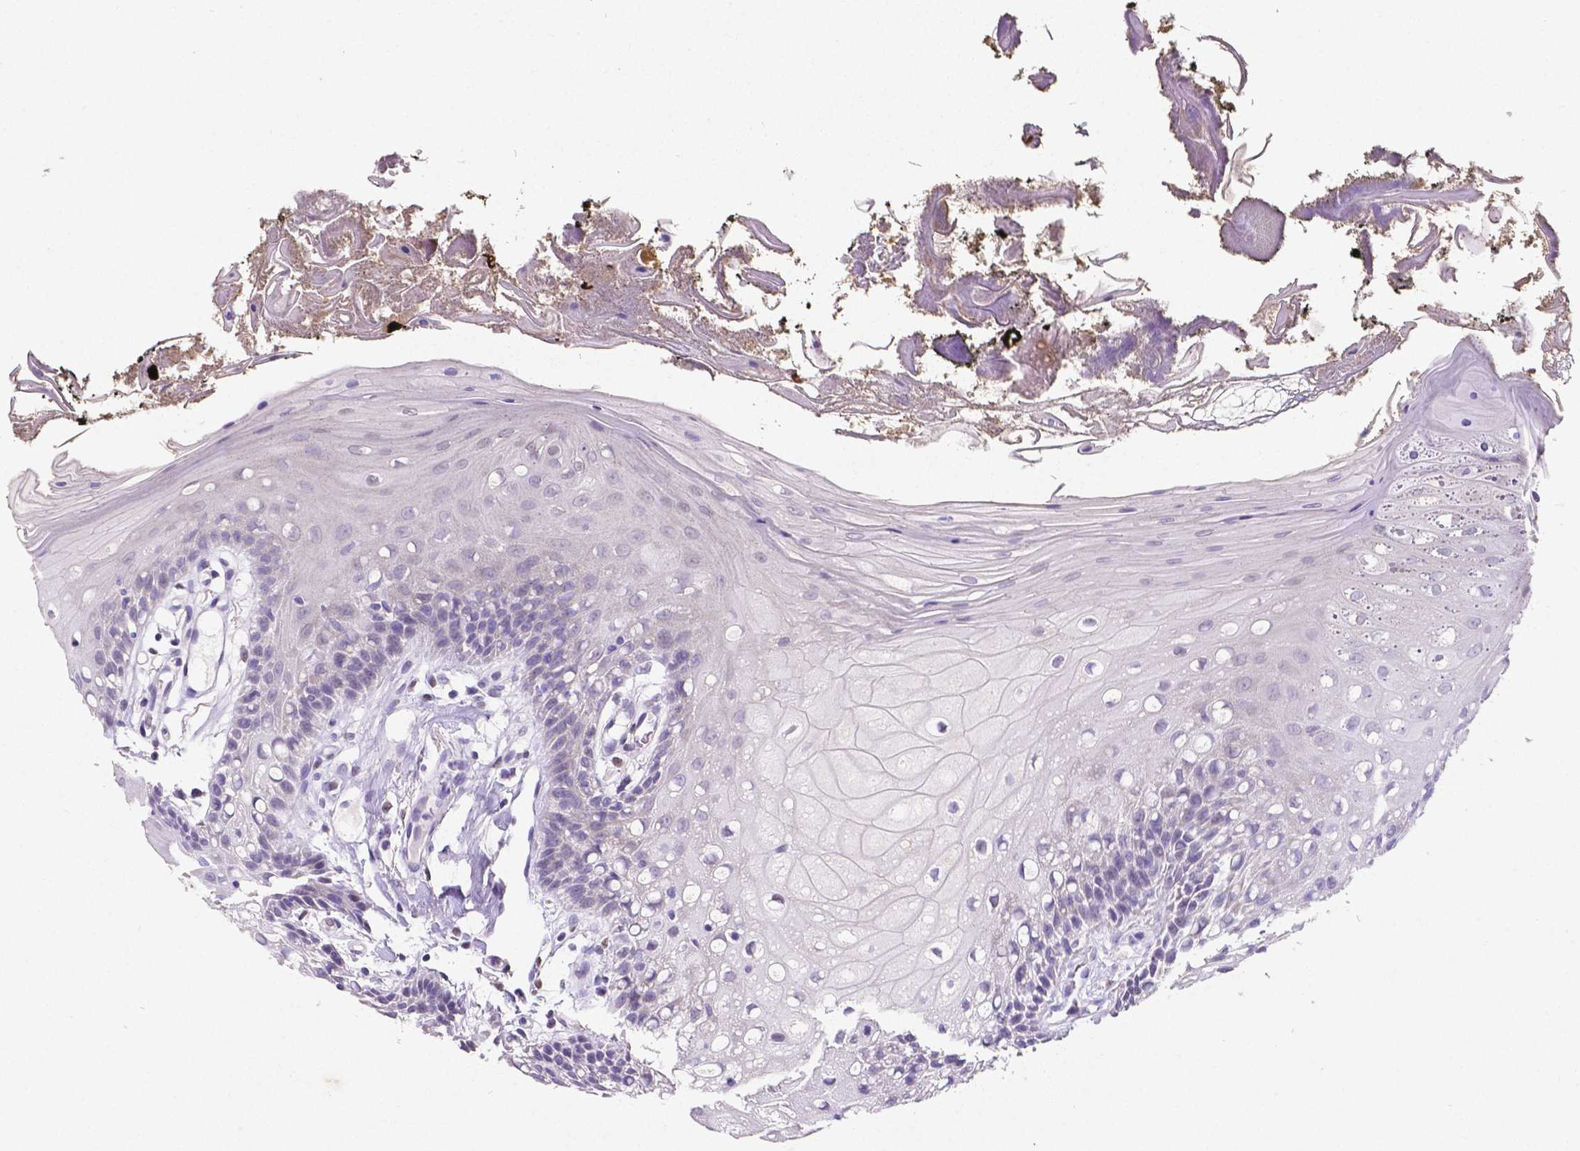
{"staining": {"intensity": "negative", "quantity": "none", "location": "none"}, "tissue": "oral mucosa", "cell_type": "Squamous epithelial cells", "image_type": "normal", "snomed": [{"axis": "morphology", "description": "Normal tissue, NOS"}, {"axis": "morphology", "description": "Squamous cell carcinoma, NOS"}, {"axis": "topography", "description": "Oral tissue"}, {"axis": "topography", "description": "Head-Neck"}], "caption": "This is an immunohistochemistry micrograph of benign oral mucosa. There is no expression in squamous epithelial cells.", "gene": "SATB2", "patient": {"sex": "male", "age": 69}}